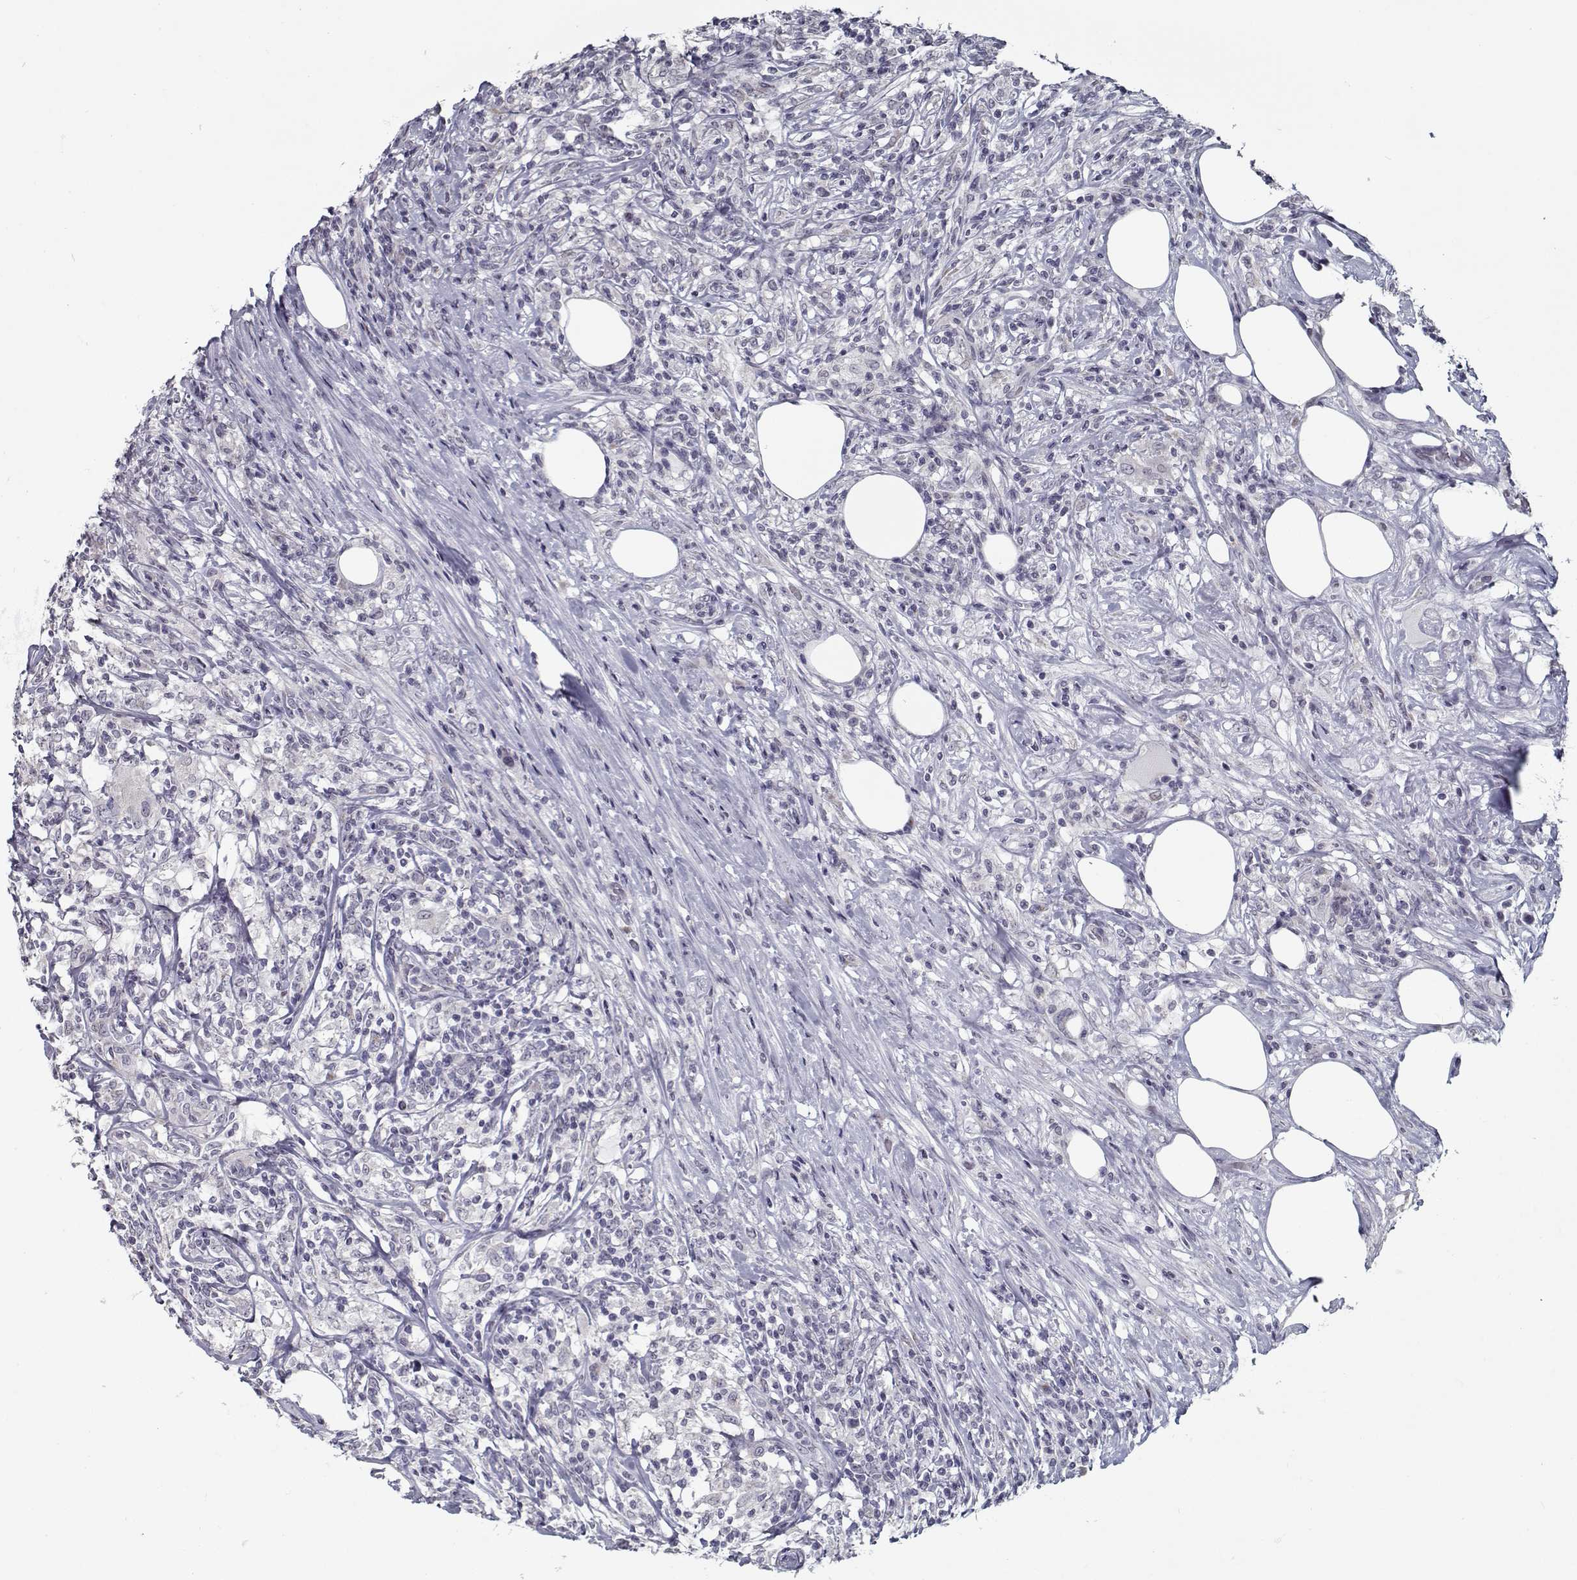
{"staining": {"intensity": "negative", "quantity": "none", "location": "none"}, "tissue": "lymphoma", "cell_type": "Tumor cells", "image_type": "cancer", "snomed": [{"axis": "morphology", "description": "Malignant lymphoma, non-Hodgkin's type, High grade"}, {"axis": "topography", "description": "Lymph node"}], "caption": "Human malignant lymphoma, non-Hodgkin's type (high-grade) stained for a protein using immunohistochemistry (IHC) reveals no positivity in tumor cells.", "gene": "SEC16B", "patient": {"sex": "female", "age": 84}}